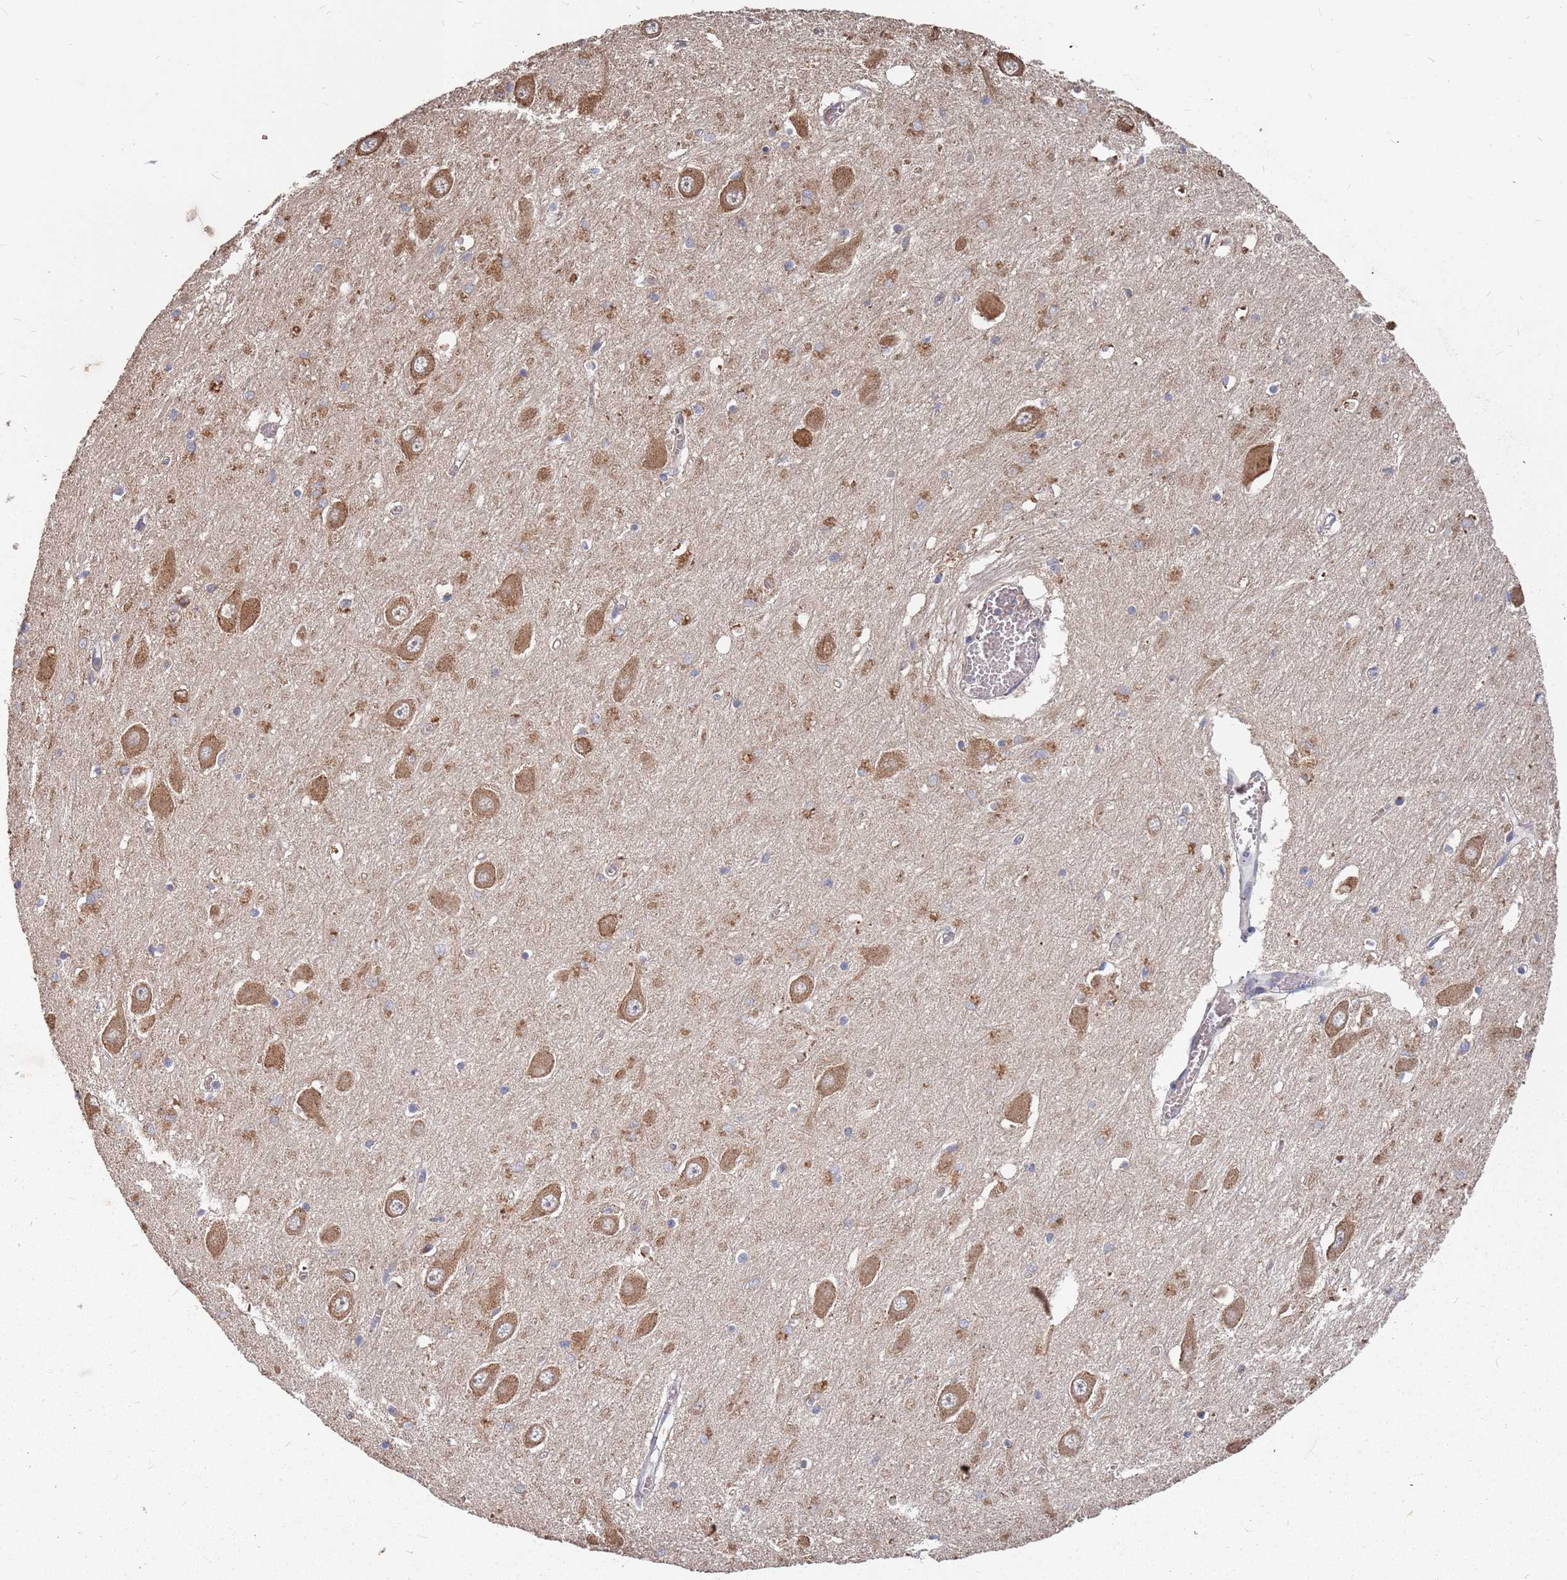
{"staining": {"intensity": "moderate", "quantity": "<25%", "location": "cytoplasmic/membranous"}, "tissue": "hippocampus", "cell_type": "Glial cells", "image_type": "normal", "snomed": [{"axis": "morphology", "description": "Normal tissue, NOS"}, {"axis": "topography", "description": "Hippocampus"}], "caption": "This micrograph displays IHC staining of normal hippocampus, with low moderate cytoplasmic/membranous staining in approximately <25% of glial cells.", "gene": "ATG5", "patient": {"sex": "male", "age": 70}}